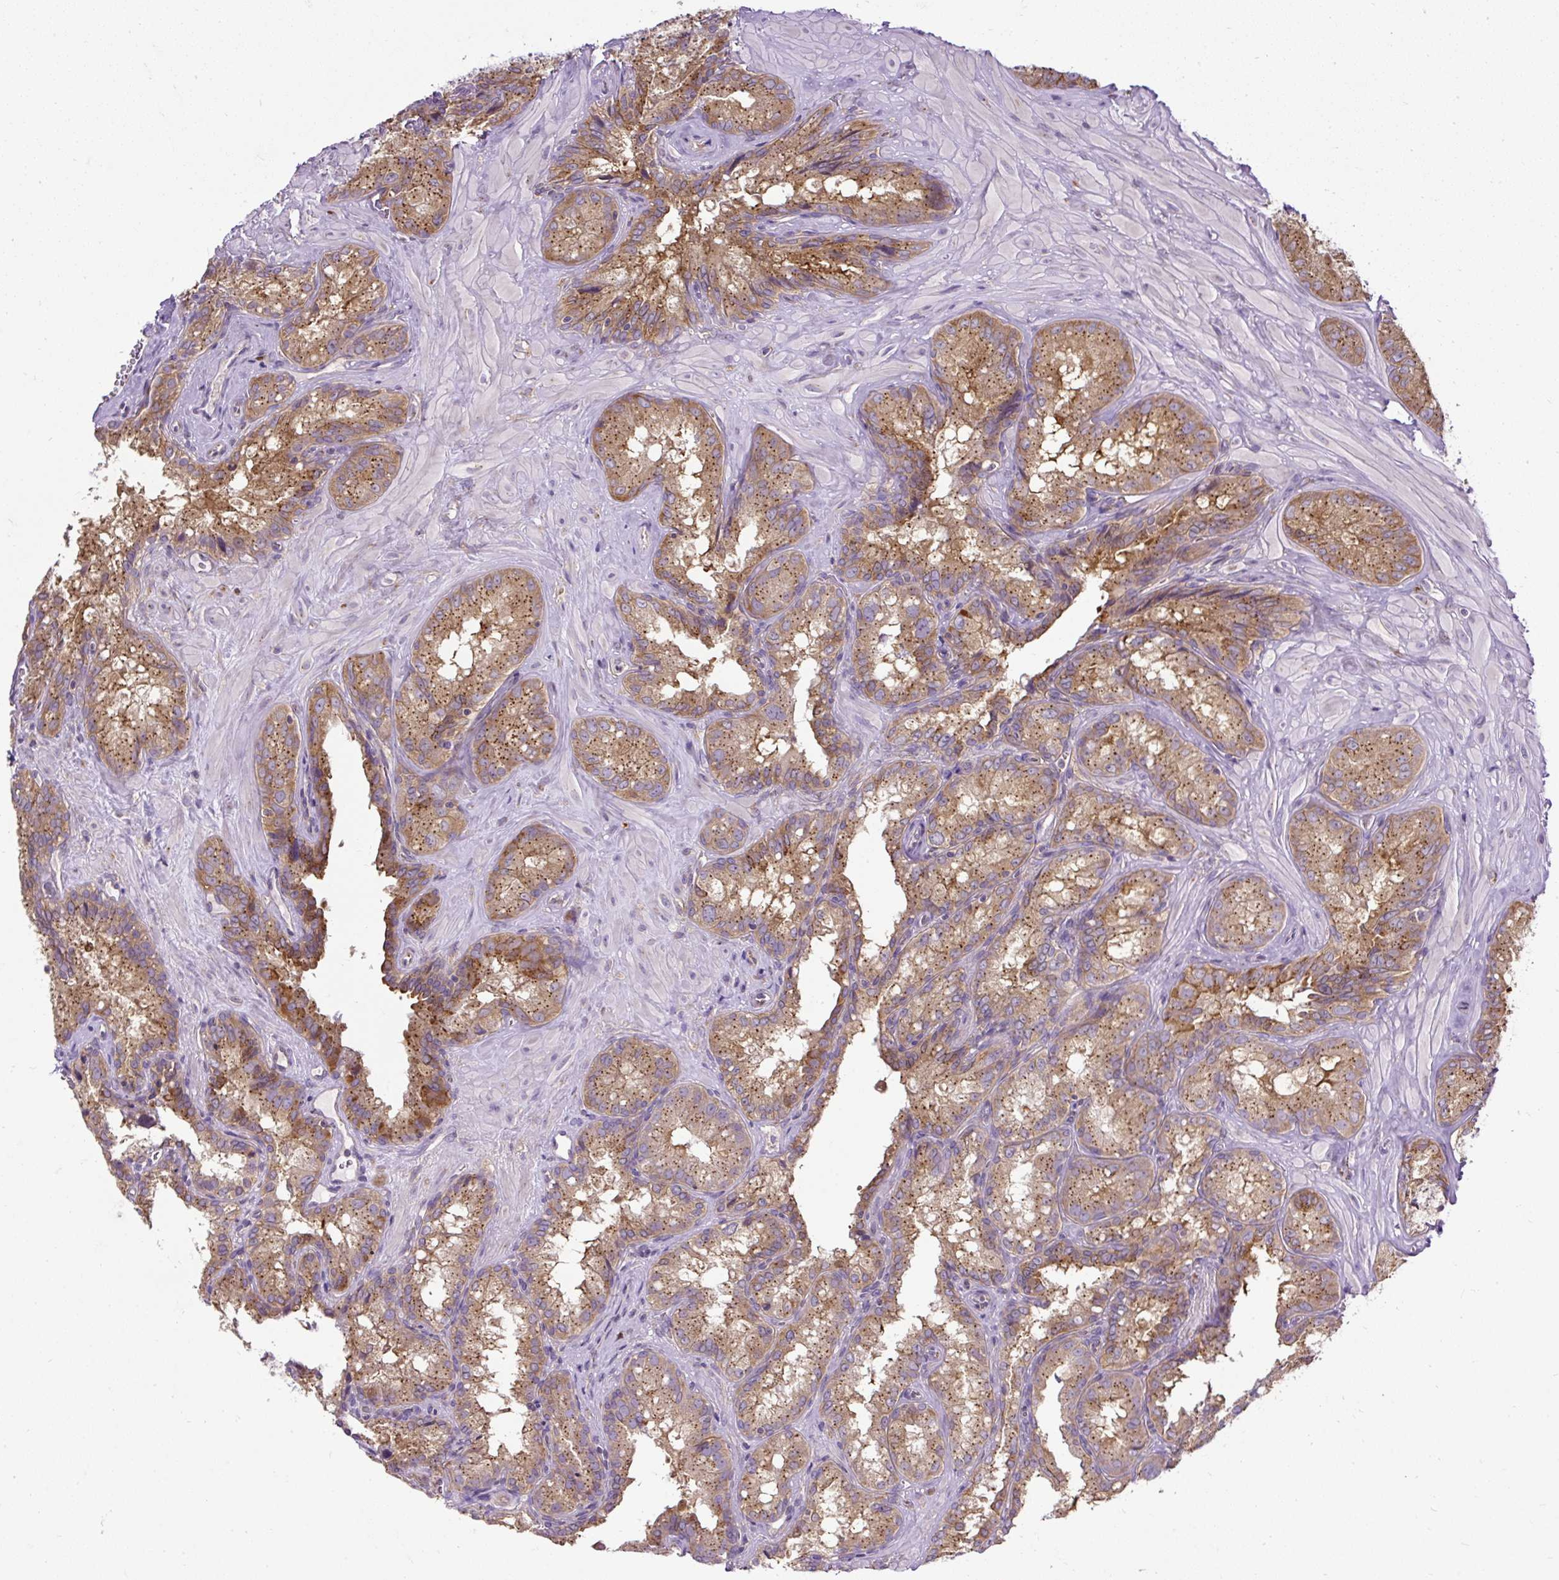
{"staining": {"intensity": "strong", "quantity": ">75%", "location": "cytoplasmic/membranous"}, "tissue": "seminal vesicle", "cell_type": "Glandular cells", "image_type": "normal", "snomed": [{"axis": "morphology", "description": "Normal tissue, NOS"}, {"axis": "topography", "description": "Seminal veicle"}], "caption": "About >75% of glandular cells in normal human seminal vesicle reveal strong cytoplasmic/membranous protein positivity as visualized by brown immunohistochemical staining.", "gene": "SMC4", "patient": {"sex": "male", "age": 47}}